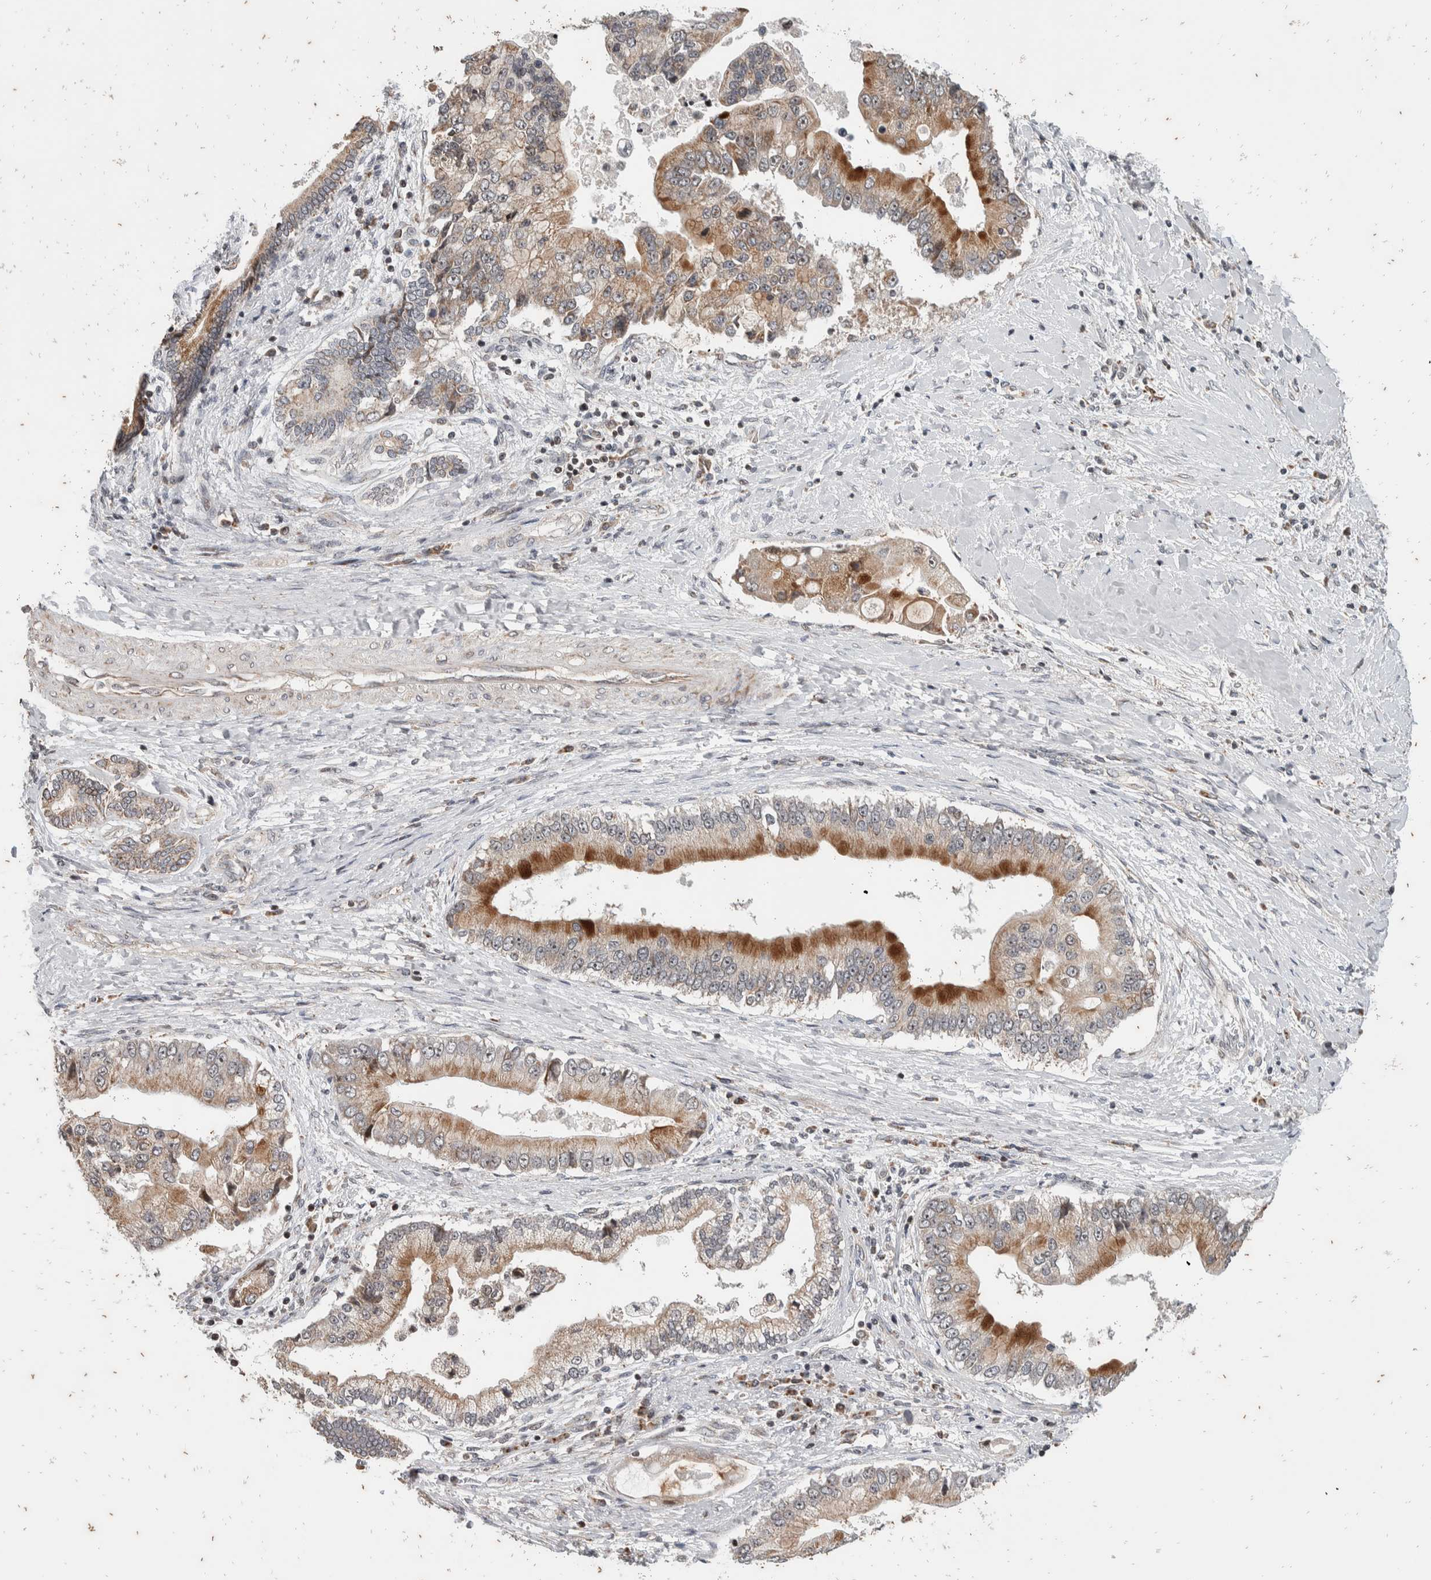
{"staining": {"intensity": "moderate", "quantity": ">75%", "location": "cytoplasmic/membranous"}, "tissue": "liver cancer", "cell_type": "Tumor cells", "image_type": "cancer", "snomed": [{"axis": "morphology", "description": "Cholangiocarcinoma"}, {"axis": "topography", "description": "Liver"}], "caption": "Immunohistochemical staining of liver cholangiocarcinoma displays medium levels of moderate cytoplasmic/membranous staining in about >75% of tumor cells.", "gene": "ATXN7L1", "patient": {"sex": "male", "age": 50}}